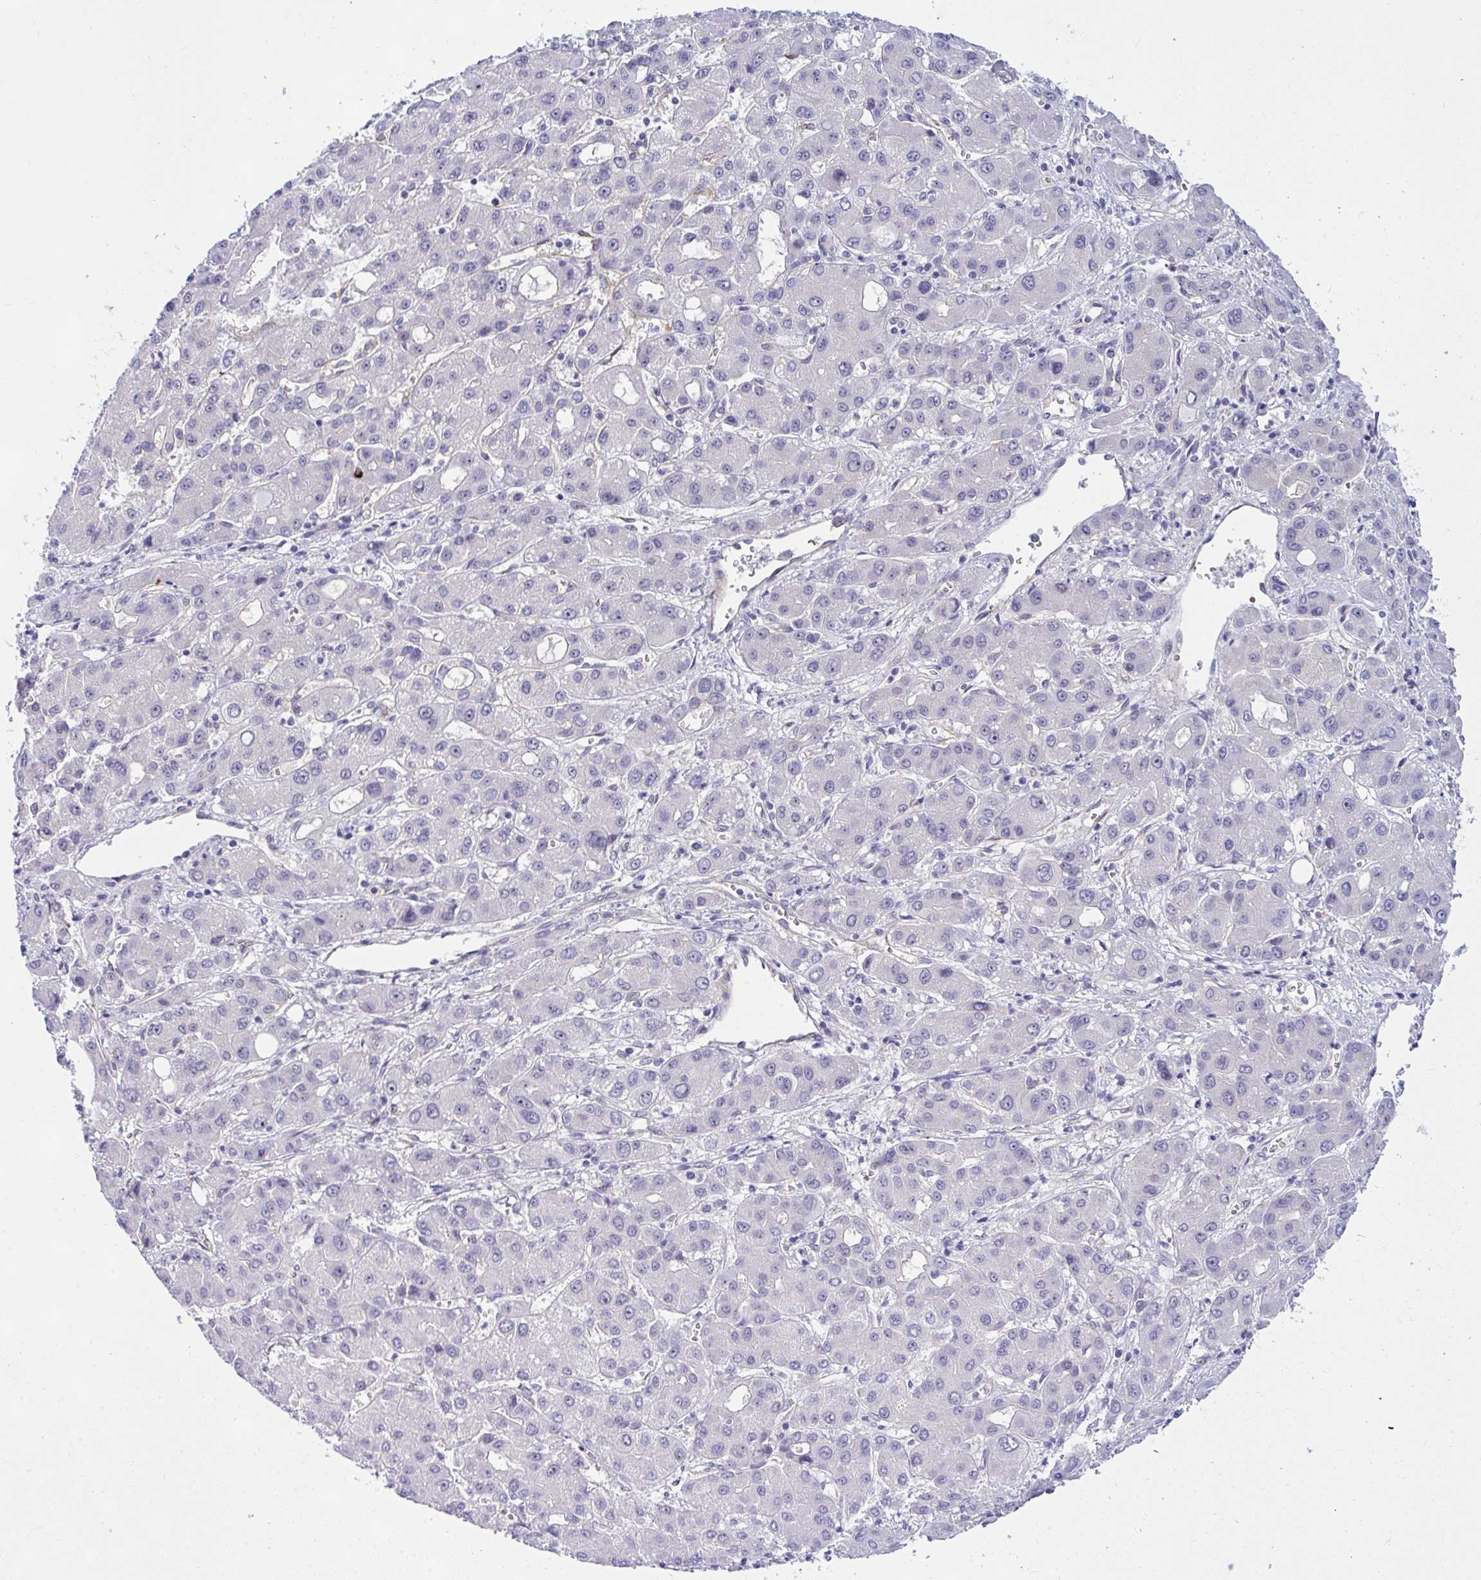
{"staining": {"intensity": "negative", "quantity": "none", "location": "none"}, "tissue": "liver cancer", "cell_type": "Tumor cells", "image_type": "cancer", "snomed": [{"axis": "morphology", "description": "Carcinoma, Hepatocellular, NOS"}, {"axis": "topography", "description": "Liver"}], "caption": "Immunohistochemistry (IHC) image of neoplastic tissue: liver cancer (hepatocellular carcinoma) stained with DAB (3,3'-diaminobenzidine) displays no significant protein positivity in tumor cells.", "gene": "NFXL1", "patient": {"sex": "male", "age": 55}}